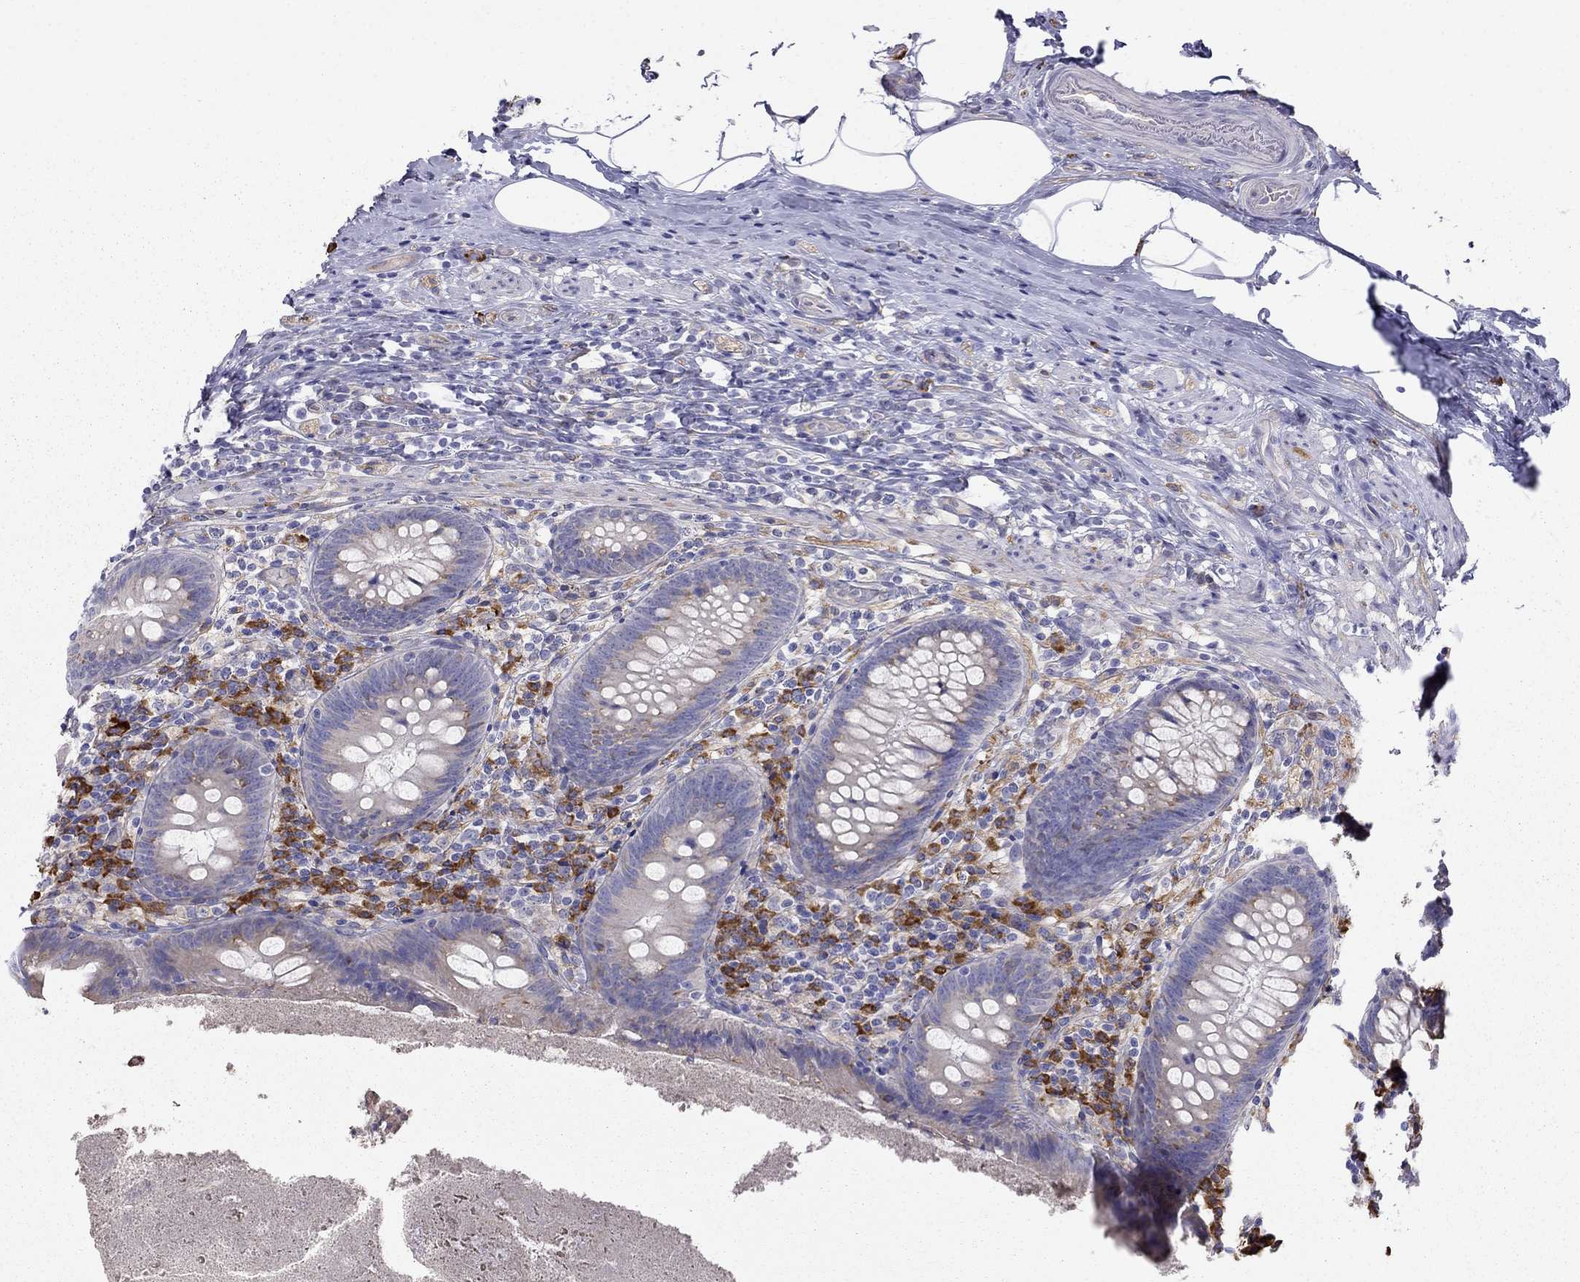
{"staining": {"intensity": "negative", "quantity": "none", "location": "none"}, "tissue": "appendix", "cell_type": "Glandular cells", "image_type": "normal", "snomed": [{"axis": "morphology", "description": "Normal tissue, NOS"}, {"axis": "topography", "description": "Appendix"}], "caption": "DAB (3,3'-diaminobenzidine) immunohistochemical staining of benign human appendix exhibits no significant positivity in glandular cells.", "gene": "LONRF2", "patient": {"sex": "male", "age": 47}}